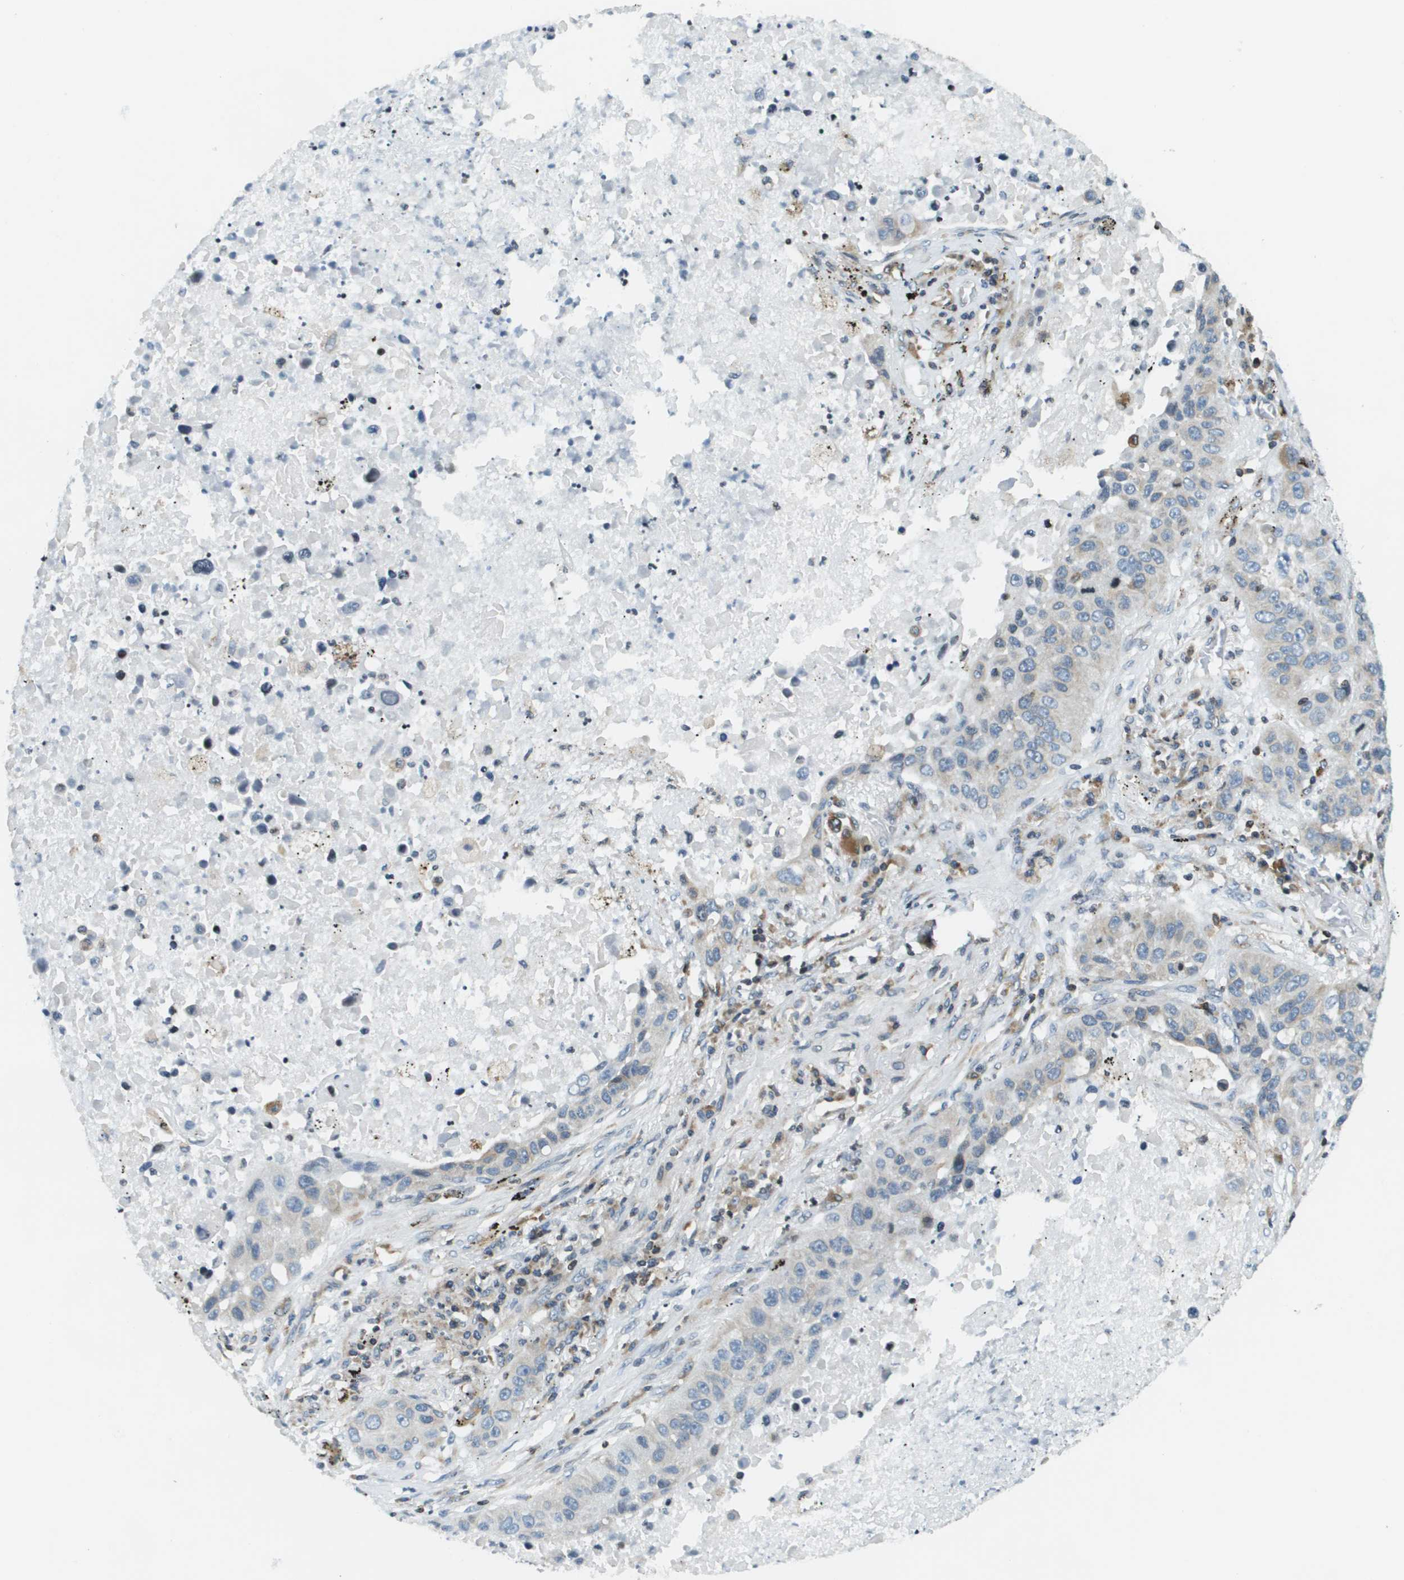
{"staining": {"intensity": "weak", "quantity": "25%-75%", "location": "cytoplasmic/membranous"}, "tissue": "lung cancer", "cell_type": "Tumor cells", "image_type": "cancer", "snomed": [{"axis": "morphology", "description": "Squamous cell carcinoma, NOS"}, {"axis": "topography", "description": "Lung"}], "caption": "Immunohistochemistry image of human lung cancer stained for a protein (brown), which shows low levels of weak cytoplasmic/membranous positivity in approximately 25%-75% of tumor cells.", "gene": "ESYT1", "patient": {"sex": "male", "age": 57}}